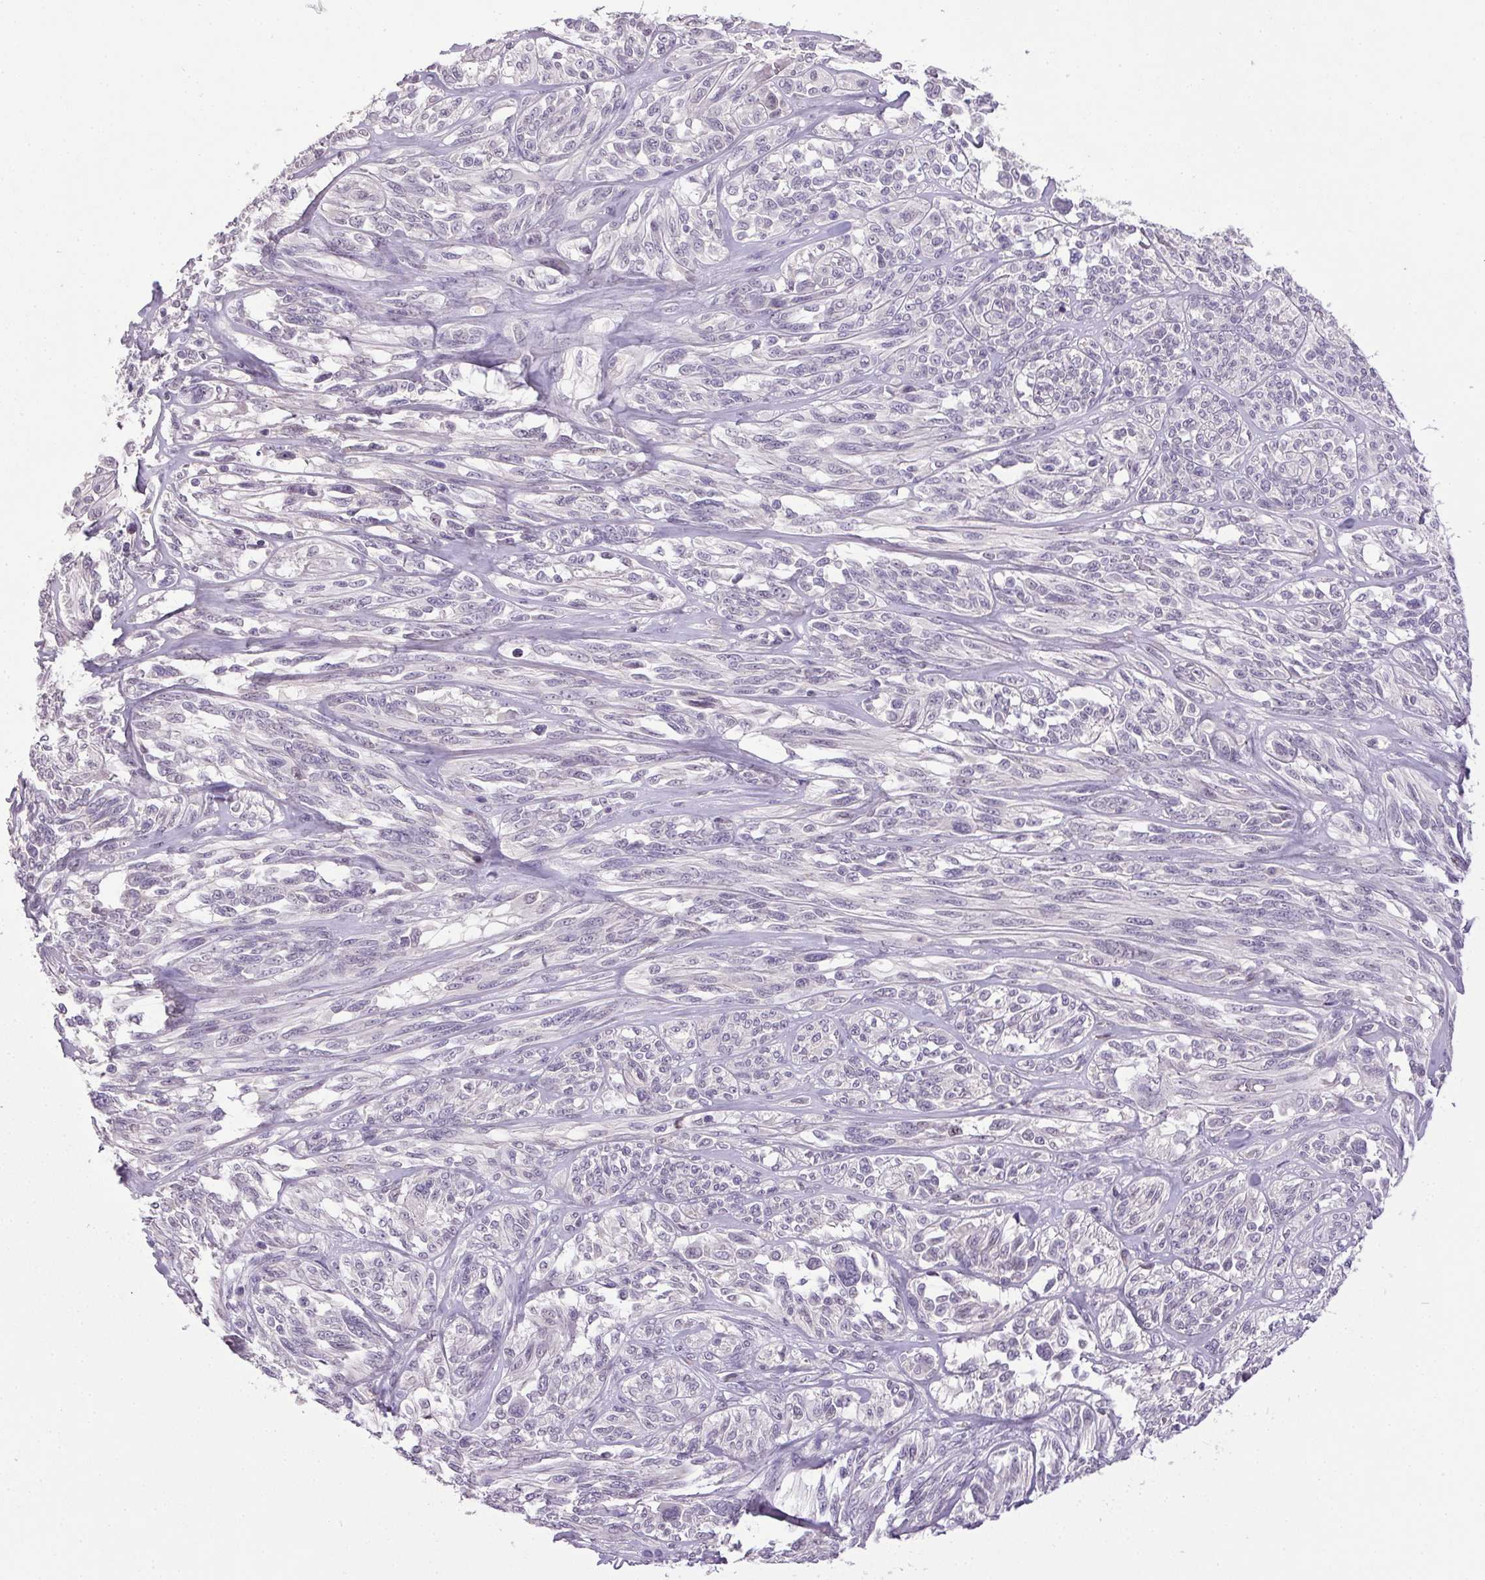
{"staining": {"intensity": "negative", "quantity": "none", "location": "none"}, "tissue": "melanoma", "cell_type": "Tumor cells", "image_type": "cancer", "snomed": [{"axis": "morphology", "description": "Malignant melanoma, NOS"}, {"axis": "topography", "description": "Skin"}], "caption": "IHC histopathology image of neoplastic tissue: human melanoma stained with DAB (3,3'-diaminobenzidine) demonstrates no significant protein expression in tumor cells.", "gene": "TRDN", "patient": {"sex": "female", "age": 91}}